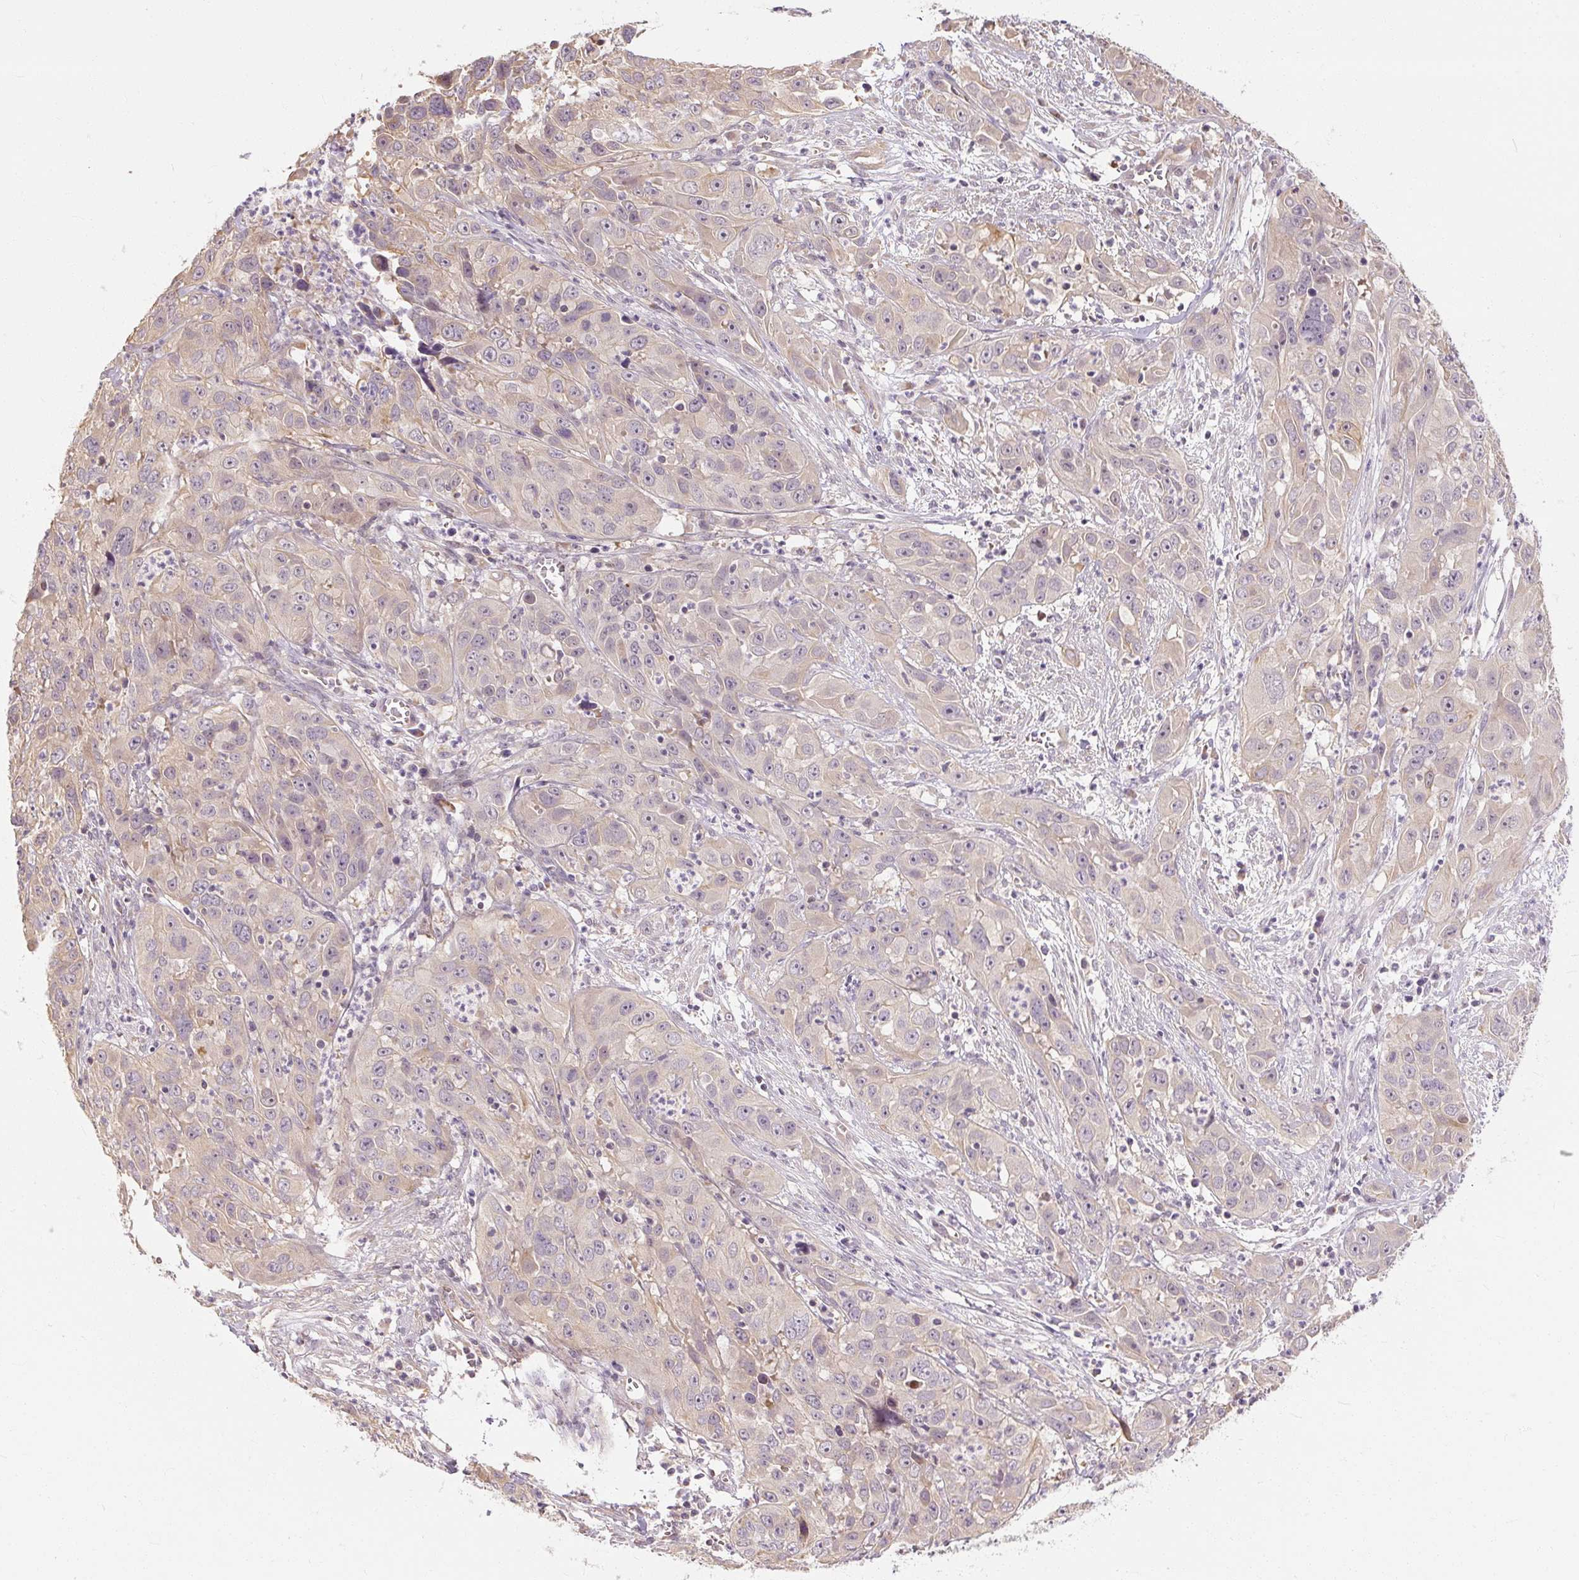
{"staining": {"intensity": "weak", "quantity": "<25%", "location": "cytoplasmic/membranous"}, "tissue": "cervical cancer", "cell_type": "Tumor cells", "image_type": "cancer", "snomed": [{"axis": "morphology", "description": "Squamous cell carcinoma, NOS"}, {"axis": "topography", "description": "Cervix"}], "caption": "An image of squamous cell carcinoma (cervical) stained for a protein reveals no brown staining in tumor cells.", "gene": "RB1CC1", "patient": {"sex": "female", "age": 32}}